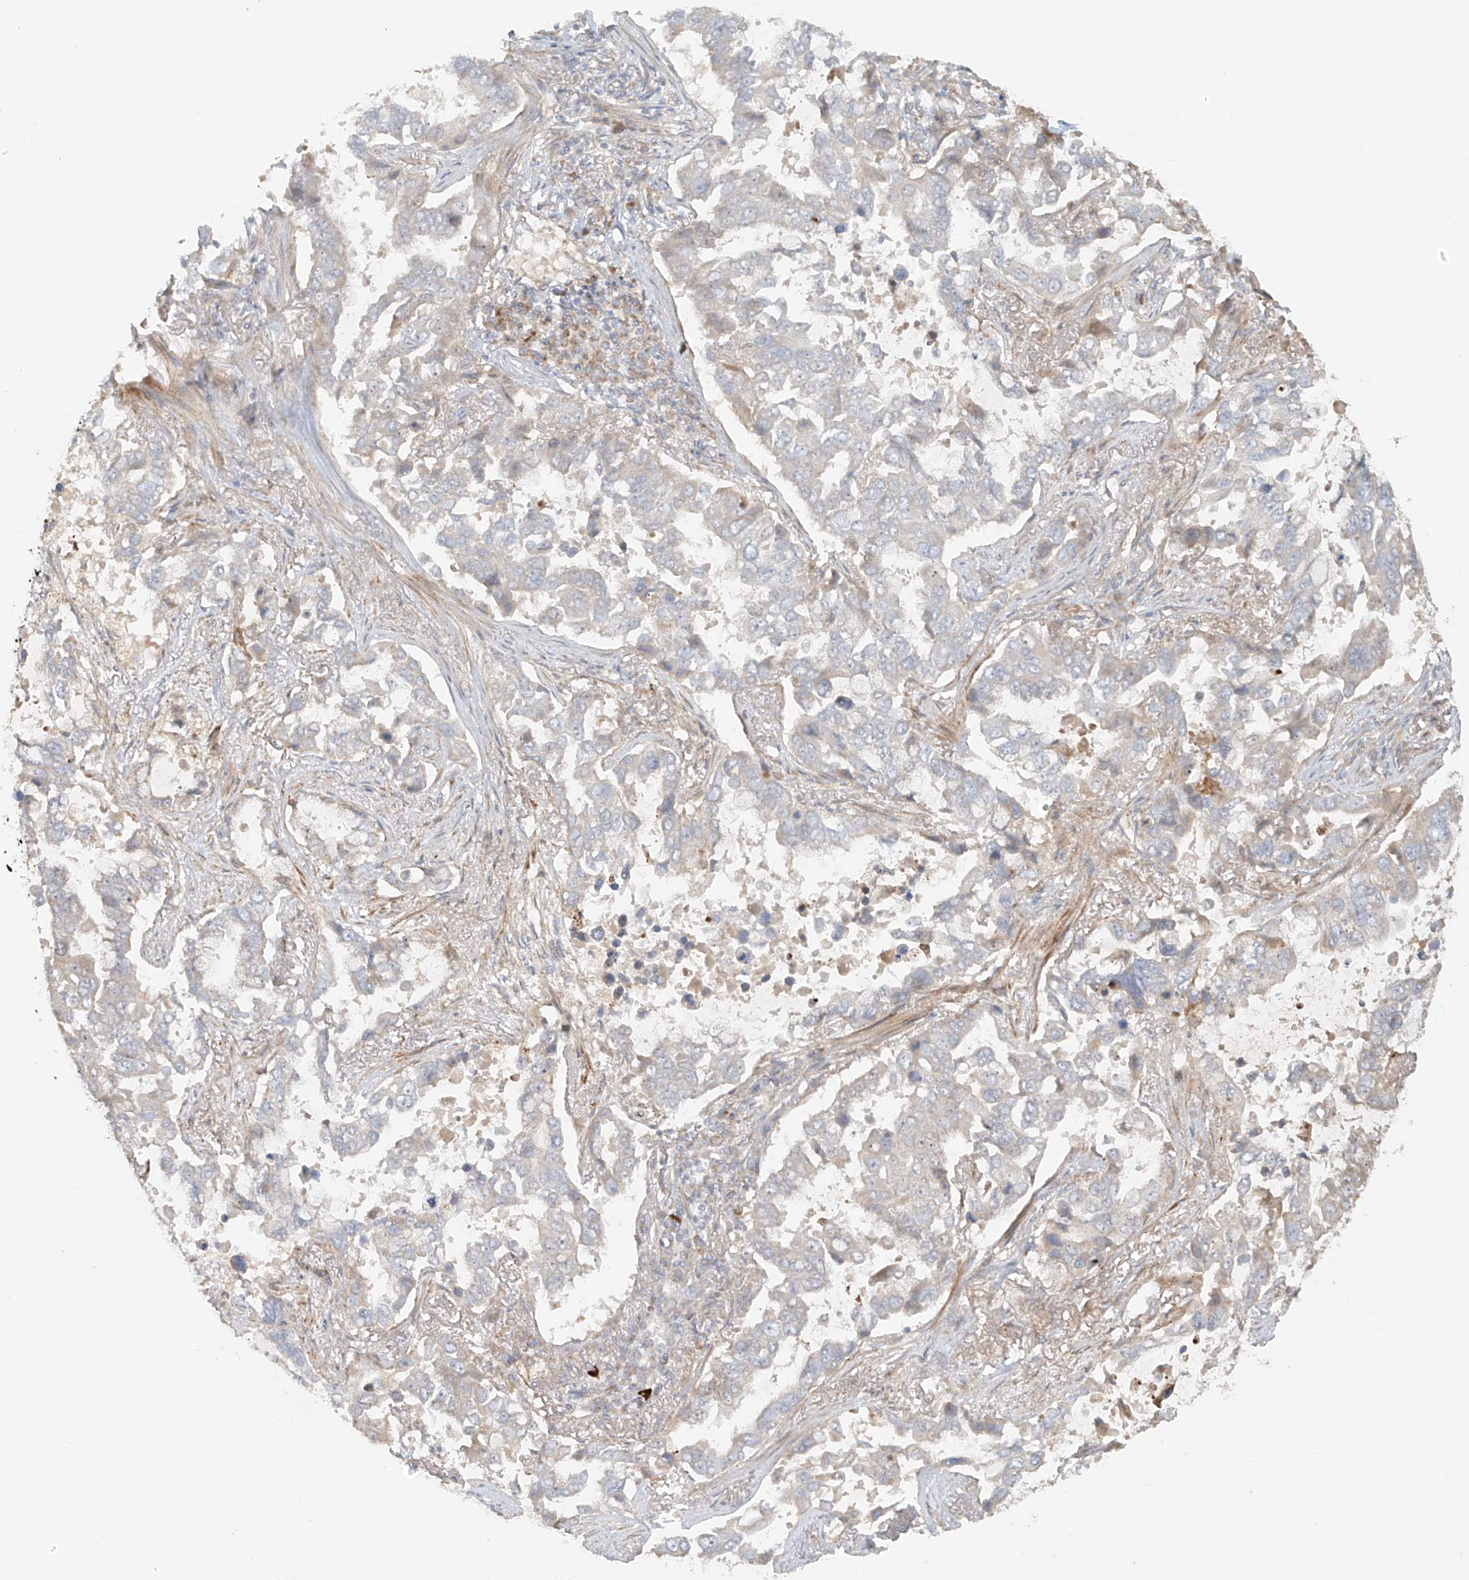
{"staining": {"intensity": "negative", "quantity": "none", "location": "none"}, "tissue": "lung cancer", "cell_type": "Tumor cells", "image_type": "cancer", "snomed": [{"axis": "morphology", "description": "Squamous cell carcinoma, NOS"}, {"axis": "topography", "description": "Lung"}], "caption": "Photomicrograph shows no significant protein staining in tumor cells of squamous cell carcinoma (lung). Nuclei are stained in blue.", "gene": "MIPEP", "patient": {"sex": "male", "age": 66}}